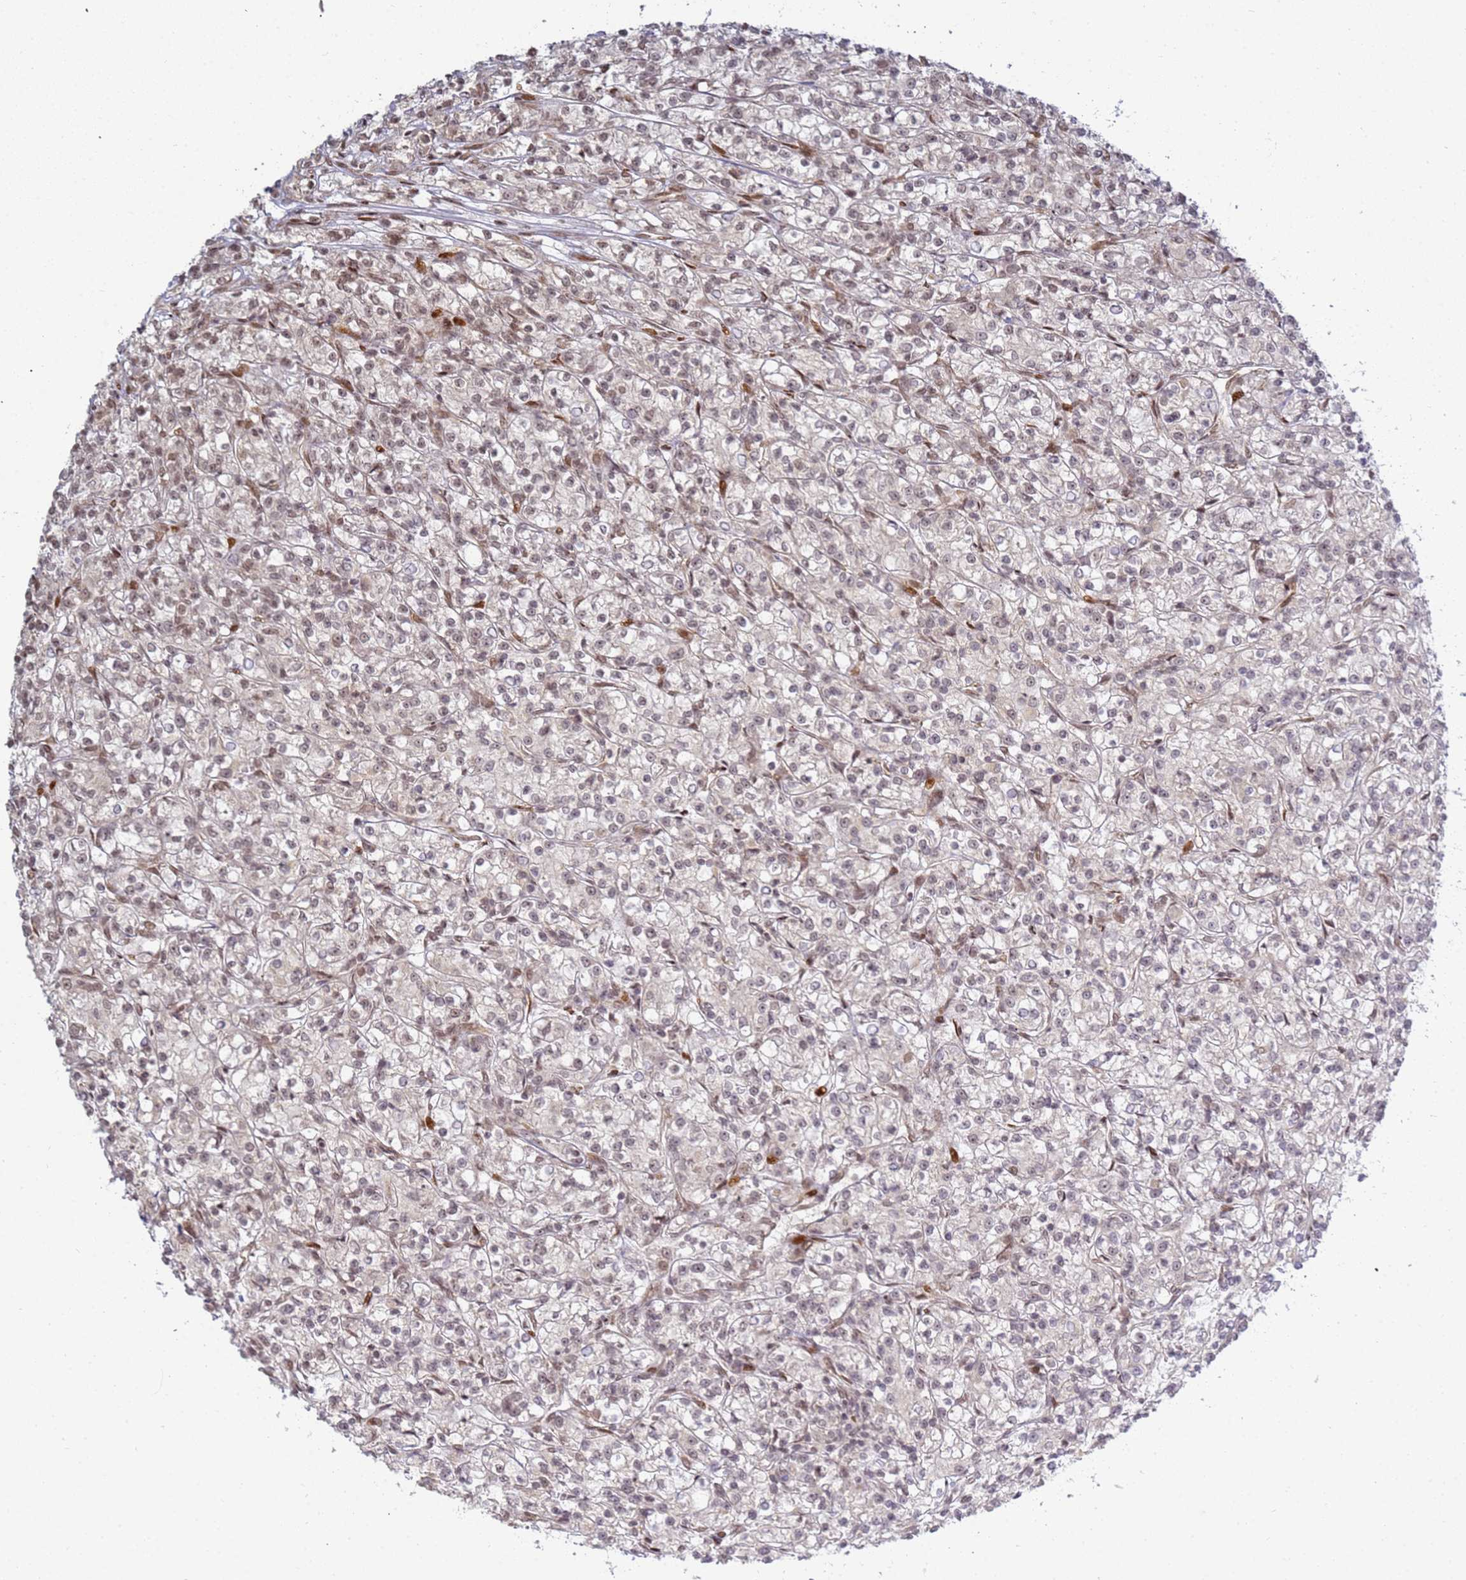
{"staining": {"intensity": "weak", "quantity": "25%-75%", "location": "nuclear"}, "tissue": "renal cancer", "cell_type": "Tumor cells", "image_type": "cancer", "snomed": [{"axis": "morphology", "description": "Adenocarcinoma, NOS"}, {"axis": "topography", "description": "Kidney"}], "caption": "This histopathology image displays IHC staining of human renal cancer, with low weak nuclear expression in approximately 25%-75% of tumor cells.", "gene": "ABCA2", "patient": {"sex": "female", "age": 59}}